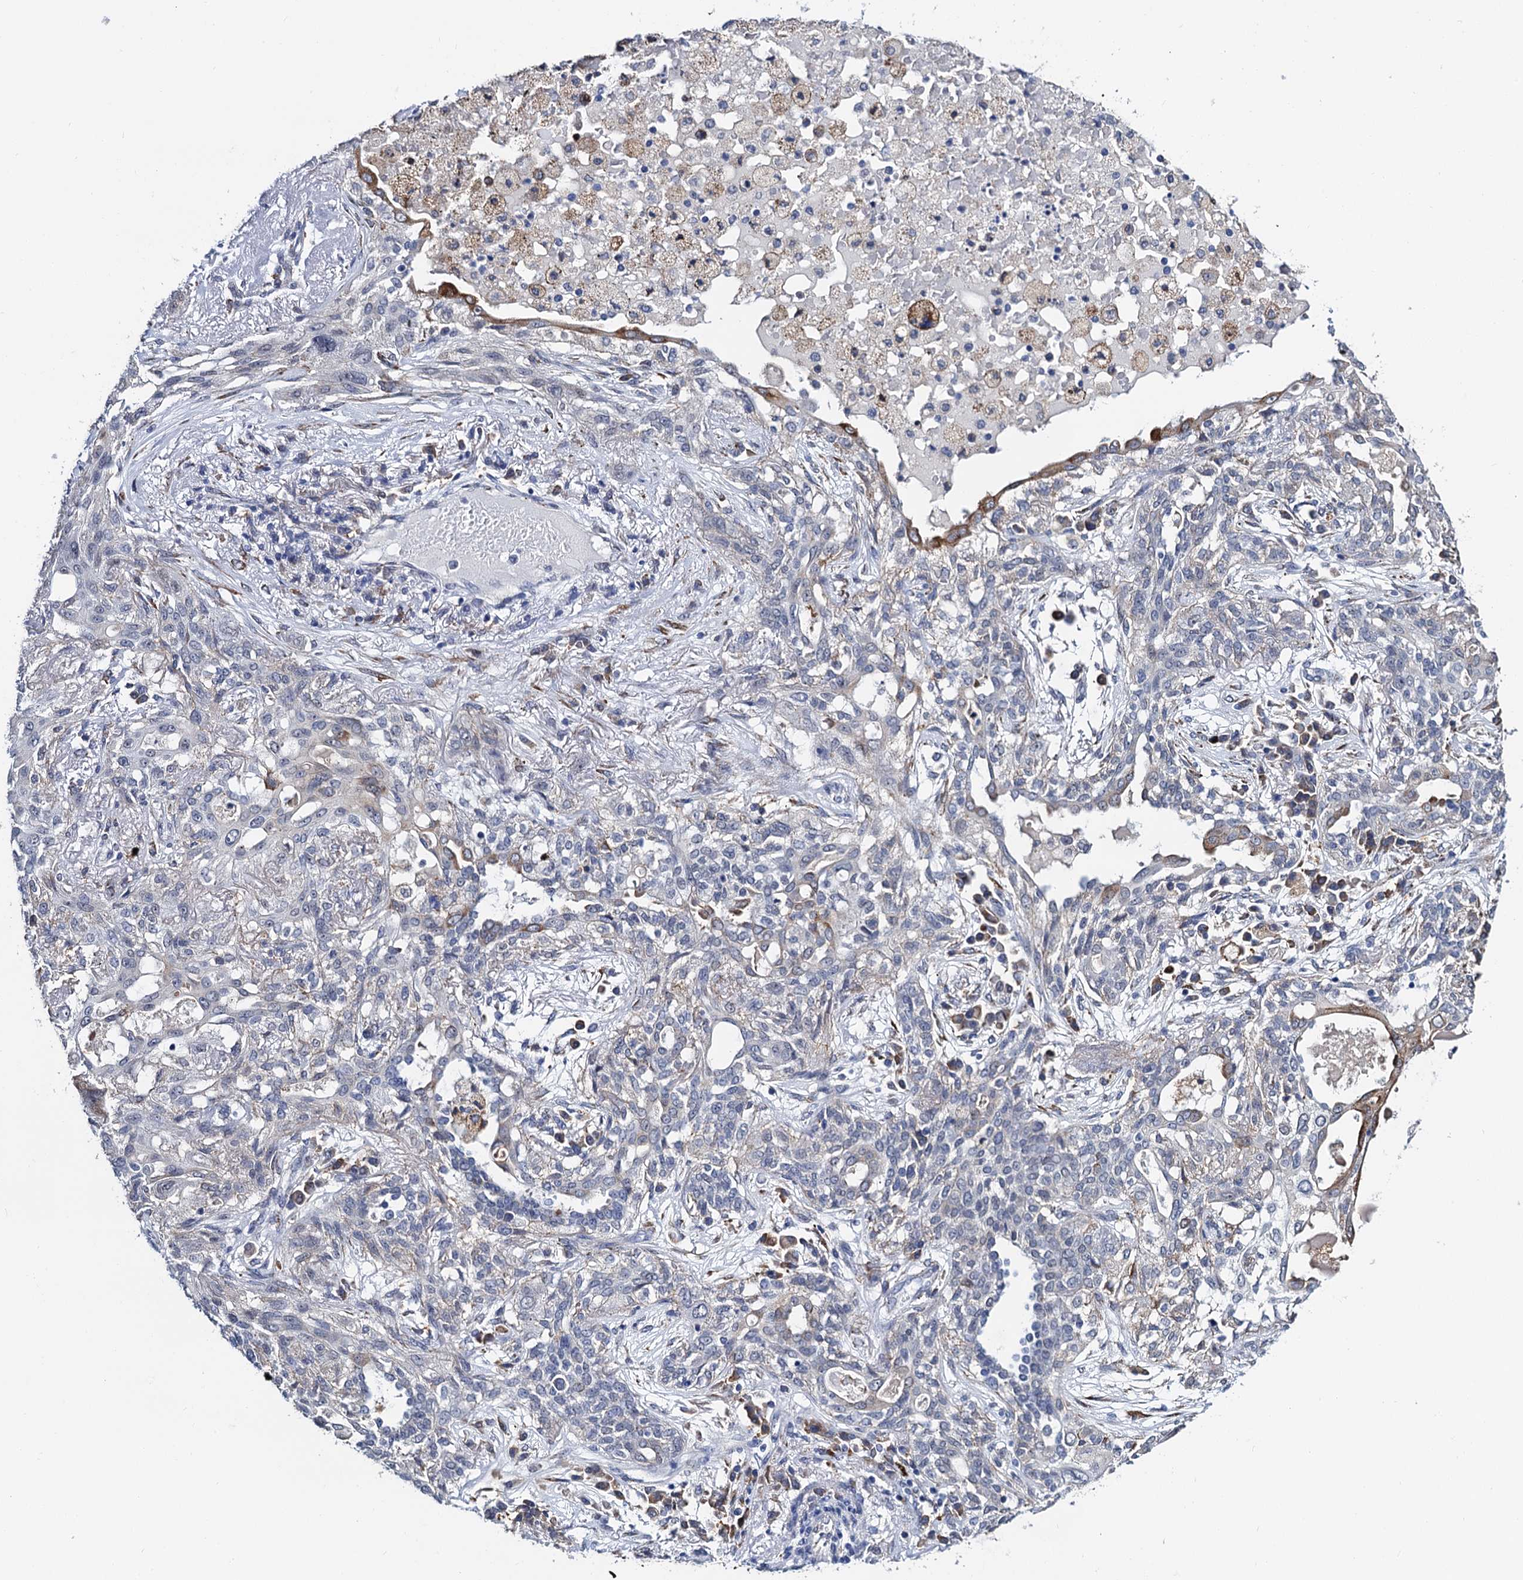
{"staining": {"intensity": "negative", "quantity": "none", "location": "none"}, "tissue": "lung cancer", "cell_type": "Tumor cells", "image_type": "cancer", "snomed": [{"axis": "morphology", "description": "Squamous cell carcinoma, NOS"}, {"axis": "topography", "description": "Lung"}], "caption": "Lung cancer (squamous cell carcinoma) stained for a protein using immunohistochemistry (IHC) demonstrates no expression tumor cells.", "gene": "SLC7A10", "patient": {"sex": "female", "age": 70}}